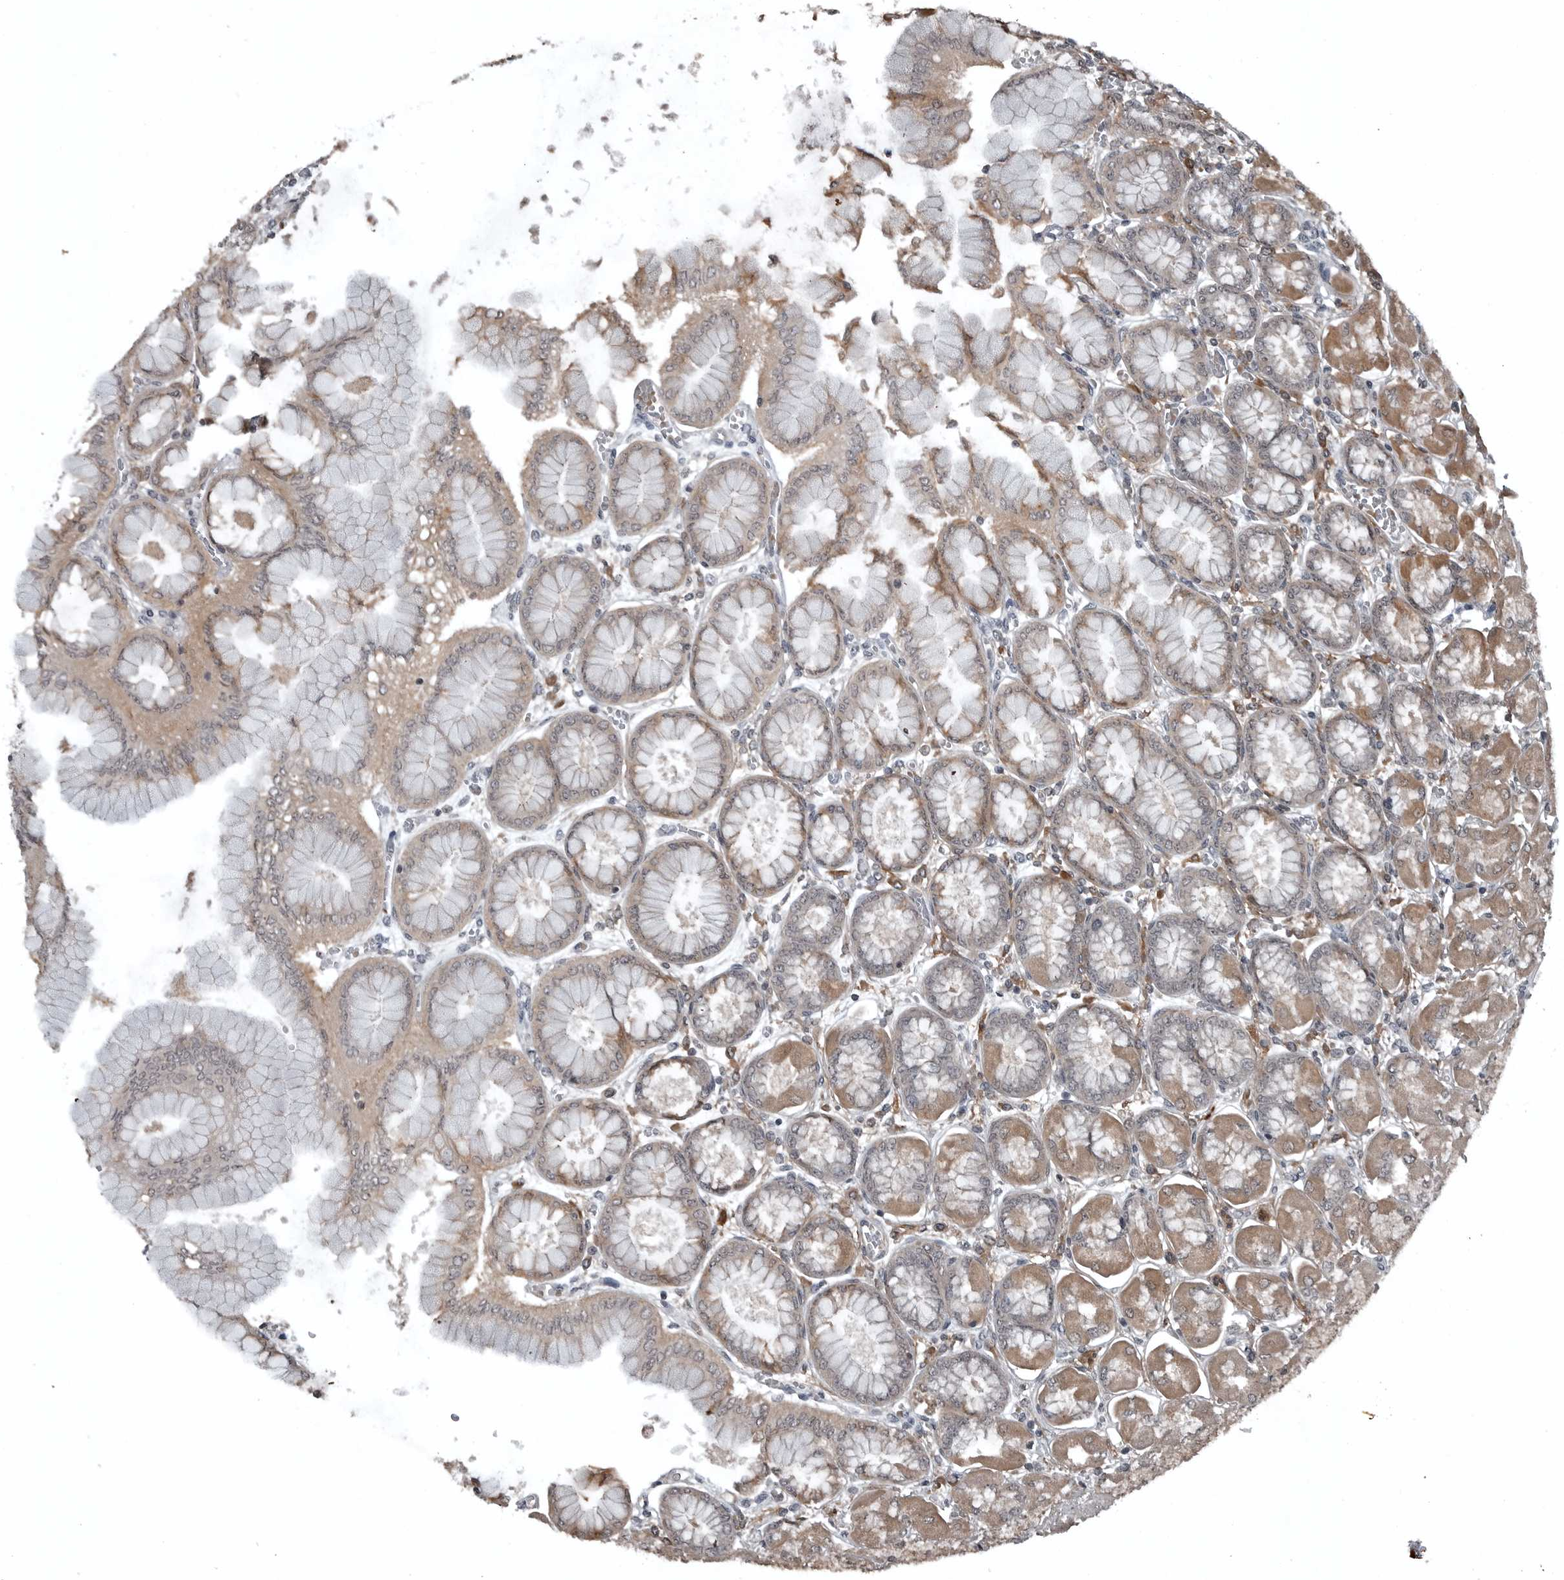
{"staining": {"intensity": "moderate", "quantity": ">75%", "location": "cytoplasmic/membranous,nuclear"}, "tissue": "stomach", "cell_type": "Glandular cells", "image_type": "normal", "snomed": [{"axis": "morphology", "description": "Normal tissue, NOS"}, {"axis": "topography", "description": "Stomach, upper"}], "caption": "Stomach stained with immunohistochemistry displays moderate cytoplasmic/membranous,nuclear expression in about >75% of glandular cells.", "gene": "GAK", "patient": {"sex": "female", "age": 56}}